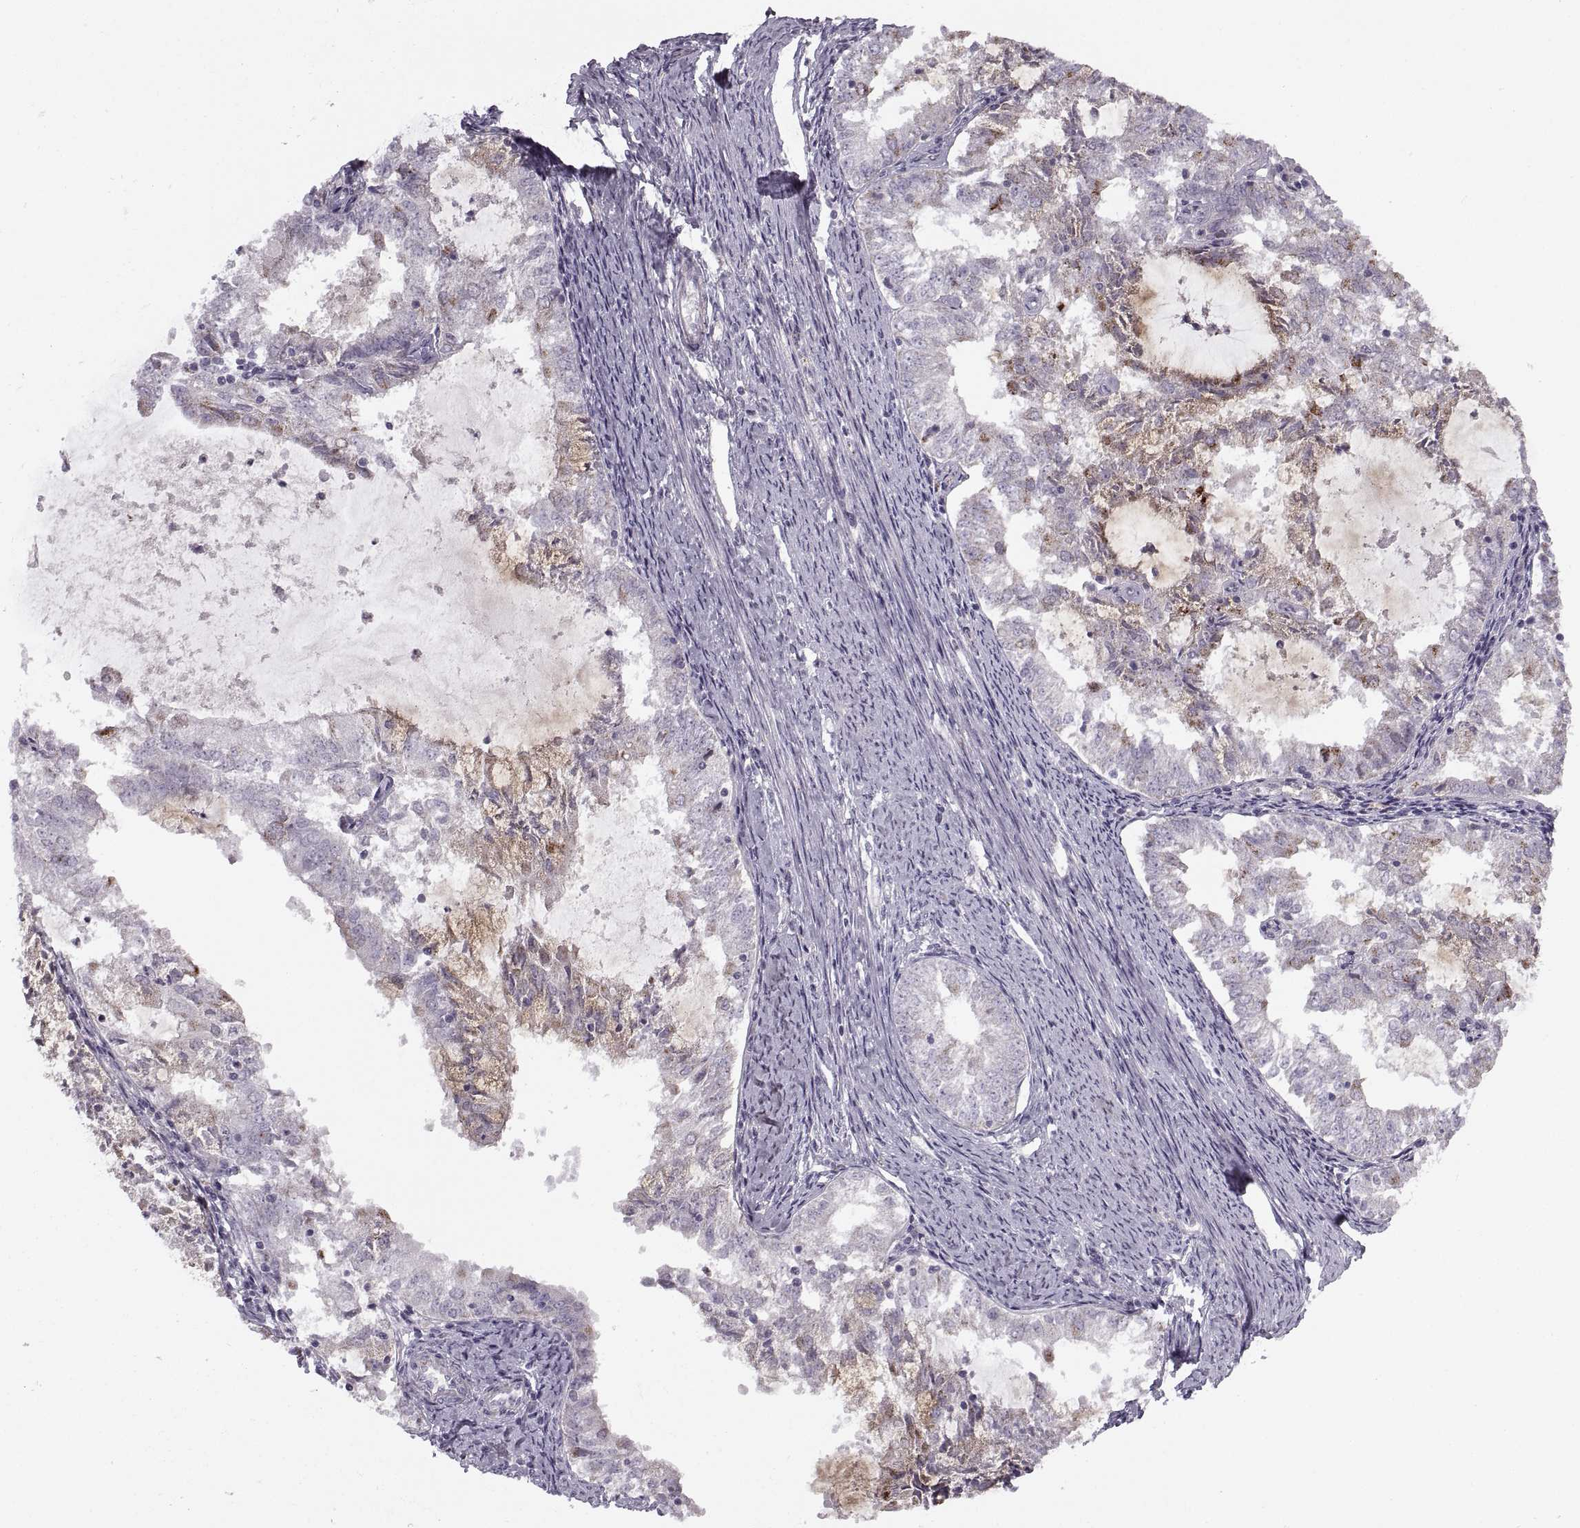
{"staining": {"intensity": "negative", "quantity": "none", "location": "none"}, "tissue": "endometrial cancer", "cell_type": "Tumor cells", "image_type": "cancer", "snomed": [{"axis": "morphology", "description": "Adenocarcinoma, NOS"}, {"axis": "topography", "description": "Endometrium"}], "caption": "Endometrial cancer (adenocarcinoma) stained for a protein using immunohistochemistry exhibits no expression tumor cells.", "gene": "PIERCE1", "patient": {"sex": "female", "age": 57}}